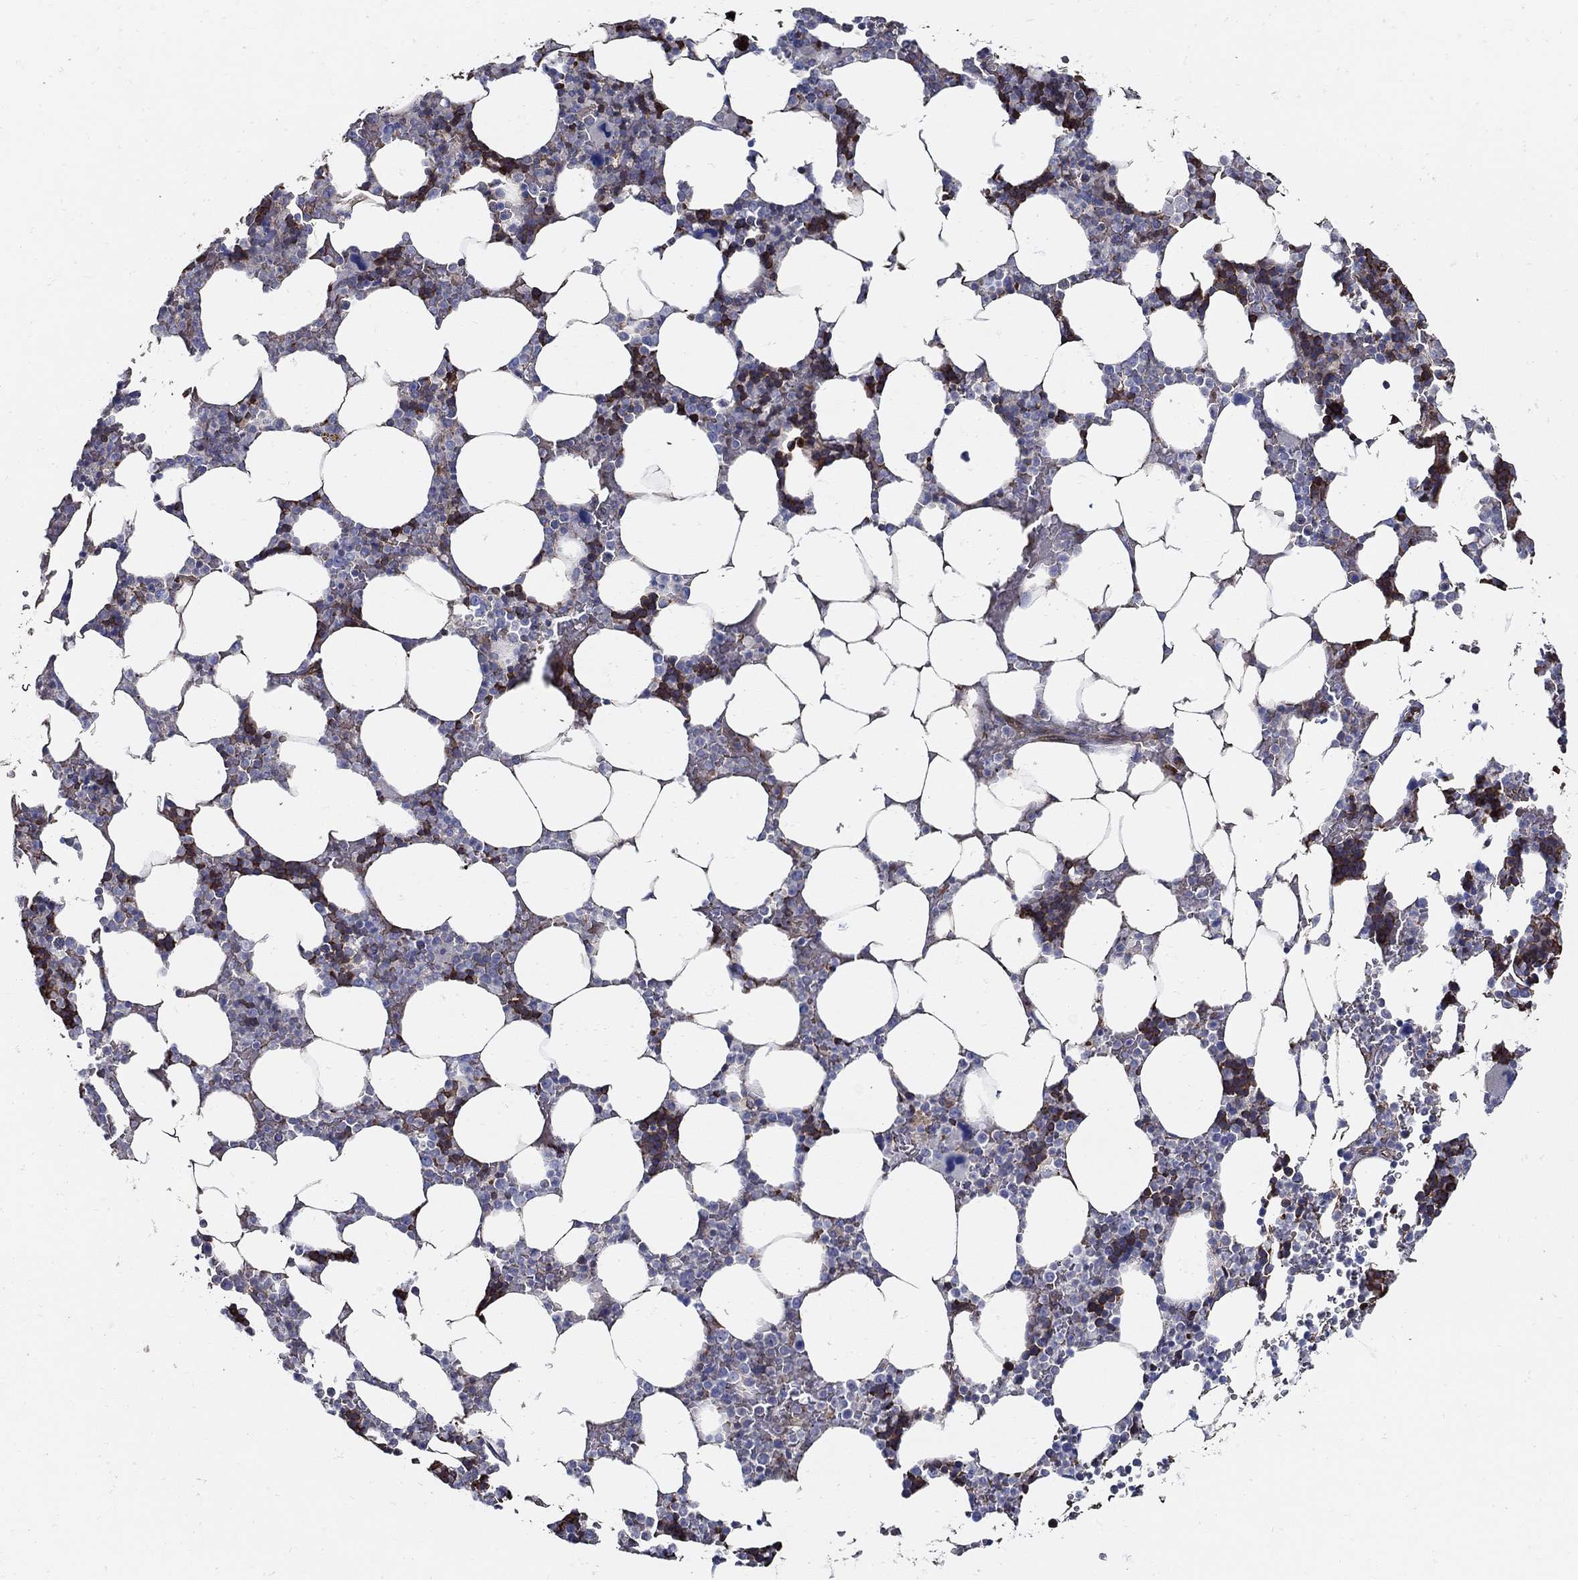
{"staining": {"intensity": "strong", "quantity": "25%-75%", "location": "cytoplasmic/membranous"}, "tissue": "bone marrow", "cell_type": "Hematopoietic cells", "image_type": "normal", "snomed": [{"axis": "morphology", "description": "Normal tissue, NOS"}, {"axis": "topography", "description": "Bone marrow"}], "caption": "Hematopoietic cells display high levels of strong cytoplasmic/membranous staining in approximately 25%-75% of cells in unremarkable human bone marrow. (Stains: DAB in brown, nuclei in blue, Microscopy: brightfield microscopy at high magnification).", "gene": "APBB3", "patient": {"sex": "male", "age": 51}}